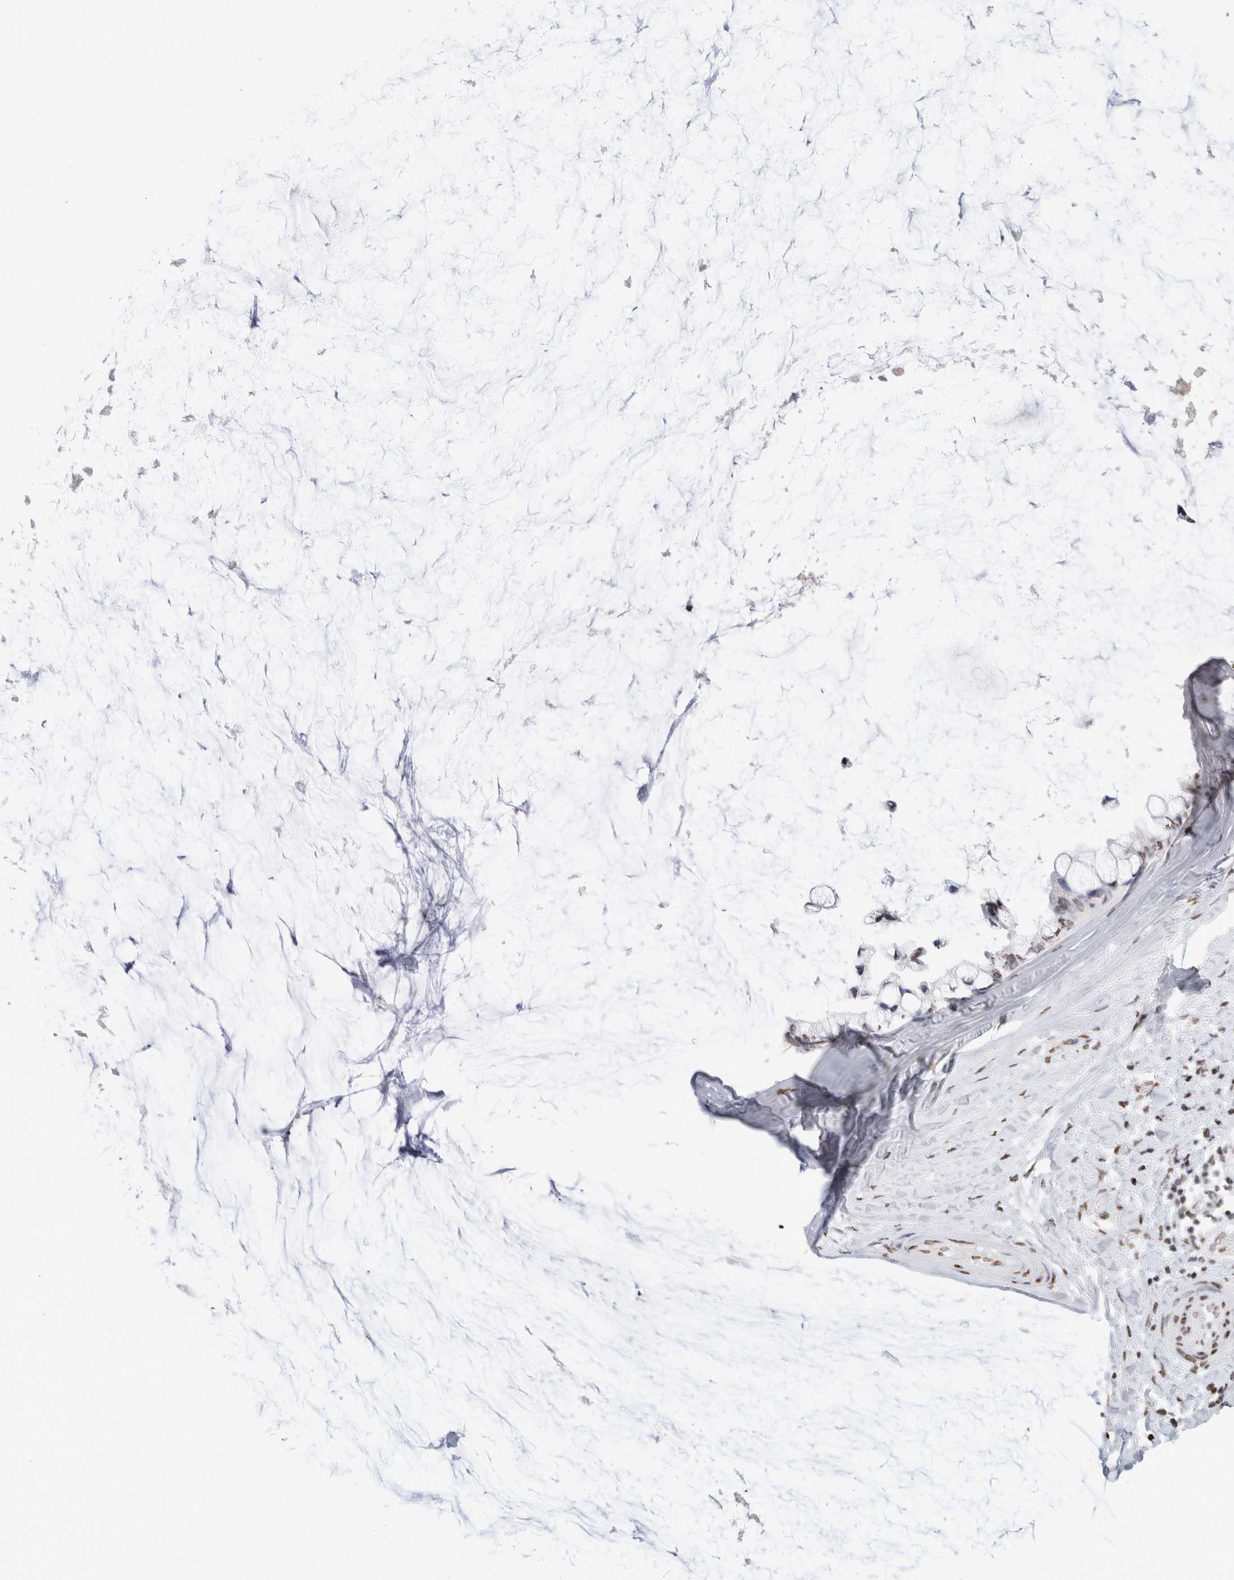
{"staining": {"intensity": "weak", "quantity": ">75%", "location": "nuclear"}, "tissue": "ovarian cancer", "cell_type": "Tumor cells", "image_type": "cancer", "snomed": [{"axis": "morphology", "description": "Cystadenocarcinoma, mucinous, NOS"}, {"axis": "topography", "description": "Ovary"}], "caption": "IHC image of neoplastic tissue: ovarian cancer (mucinous cystadenocarcinoma) stained using immunohistochemistry reveals low levels of weak protein expression localized specifically in the nuclear of tumor cells, appearing as a nuclear brown color.", "gene": "CNTN1", "patient": {"sex": "female", "age": 39}}